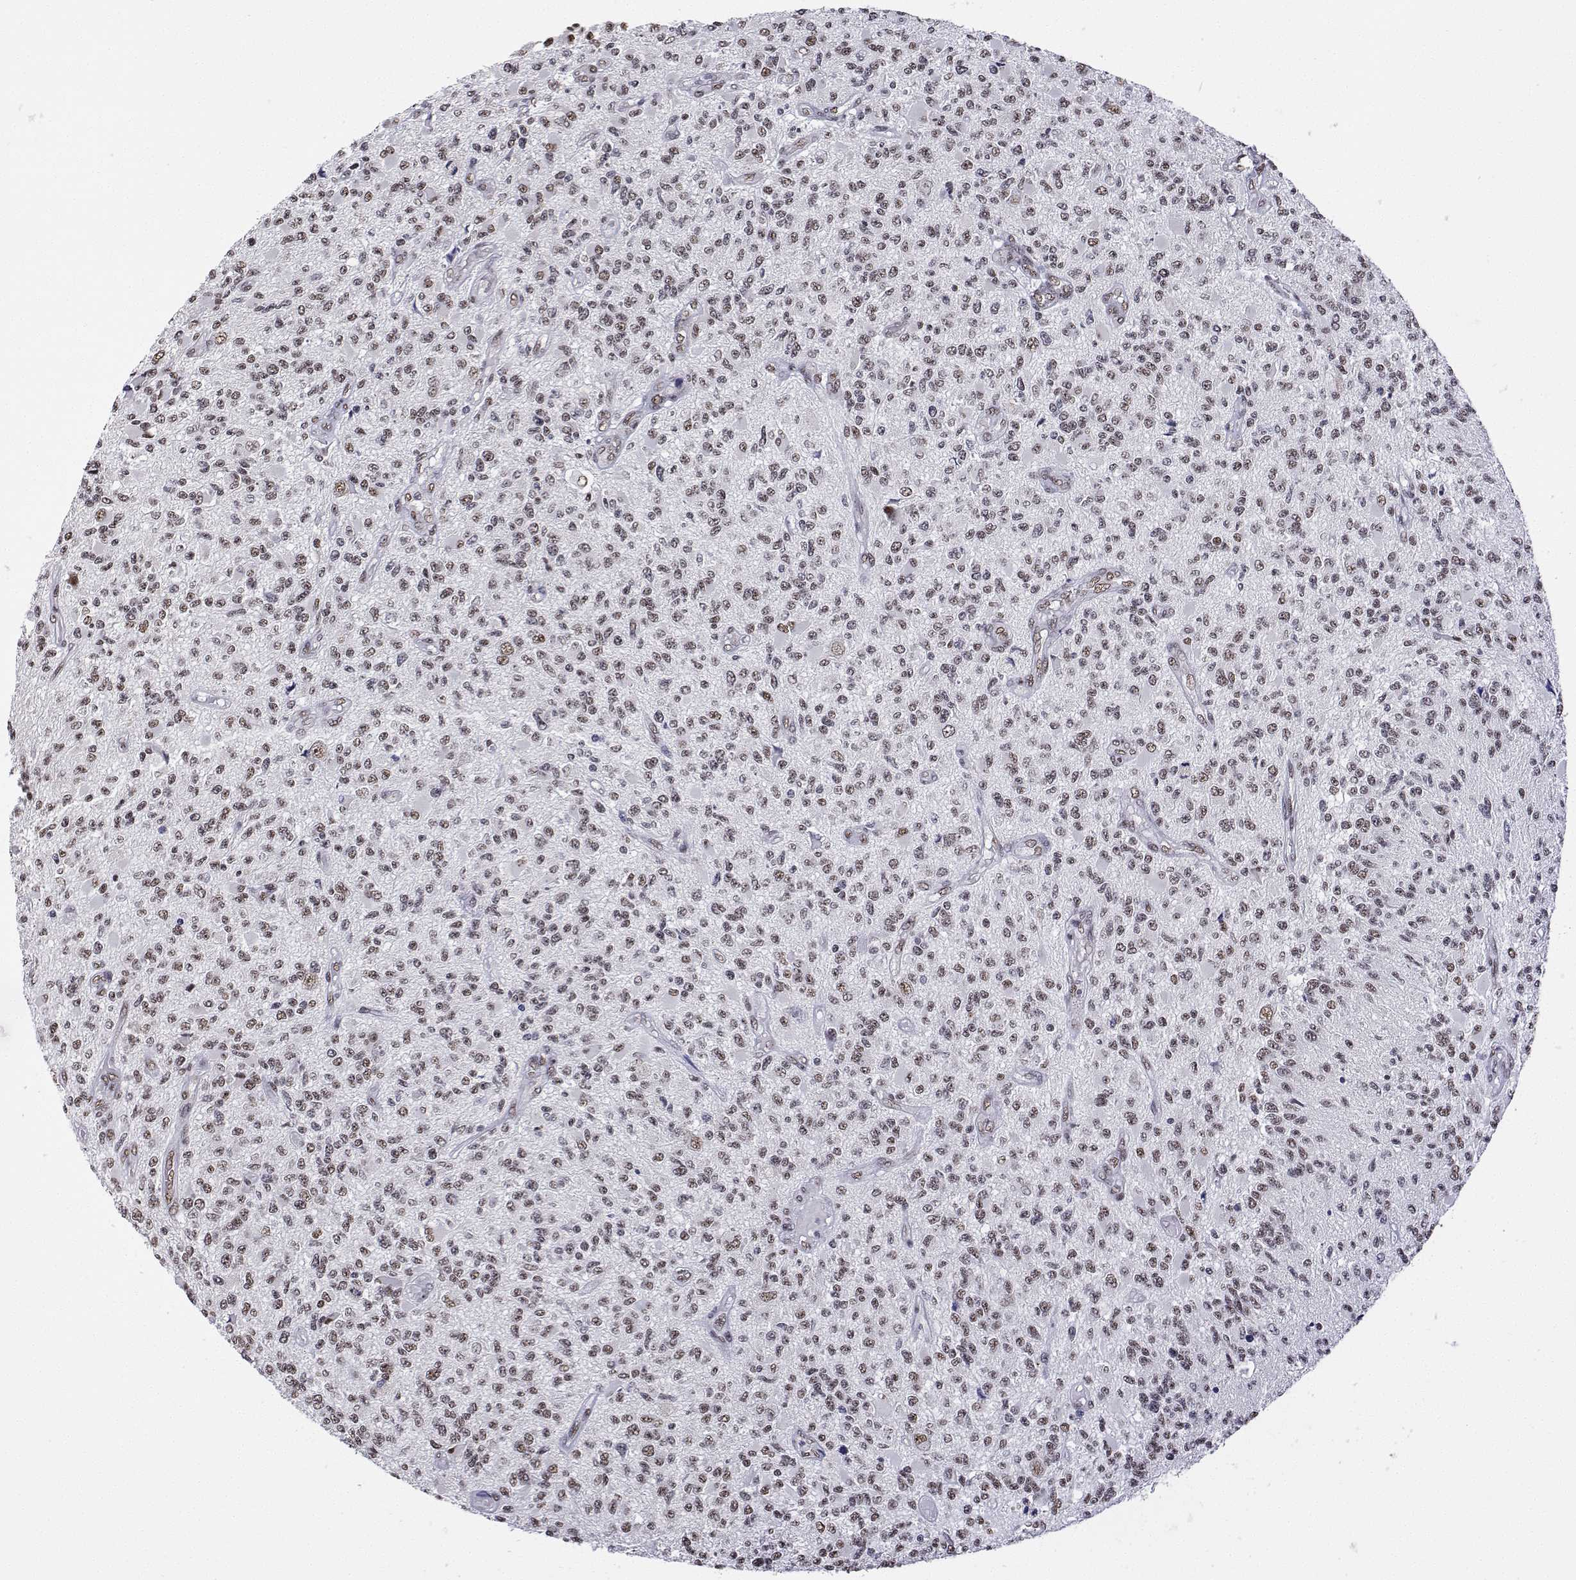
{"staining": {"intensity": "moderate", "quantity": ">75%", "location": "nuclear"}, "tissue": "glioma", "cell_type": "Tumor cells", "image_type": "cancer", "snomed": [{"axis": "morphology", "description": "Glioma, malignant, High grade"}, {"axis": "topography", "description": "Brain"}], "caption": "The immunohistochemical stain labels moderate nuclear expression in tumor cells of malignant glioma (high-grade) tissue.", "gene": "ADAR", "patient": {"sex": "female", "age": 63}}